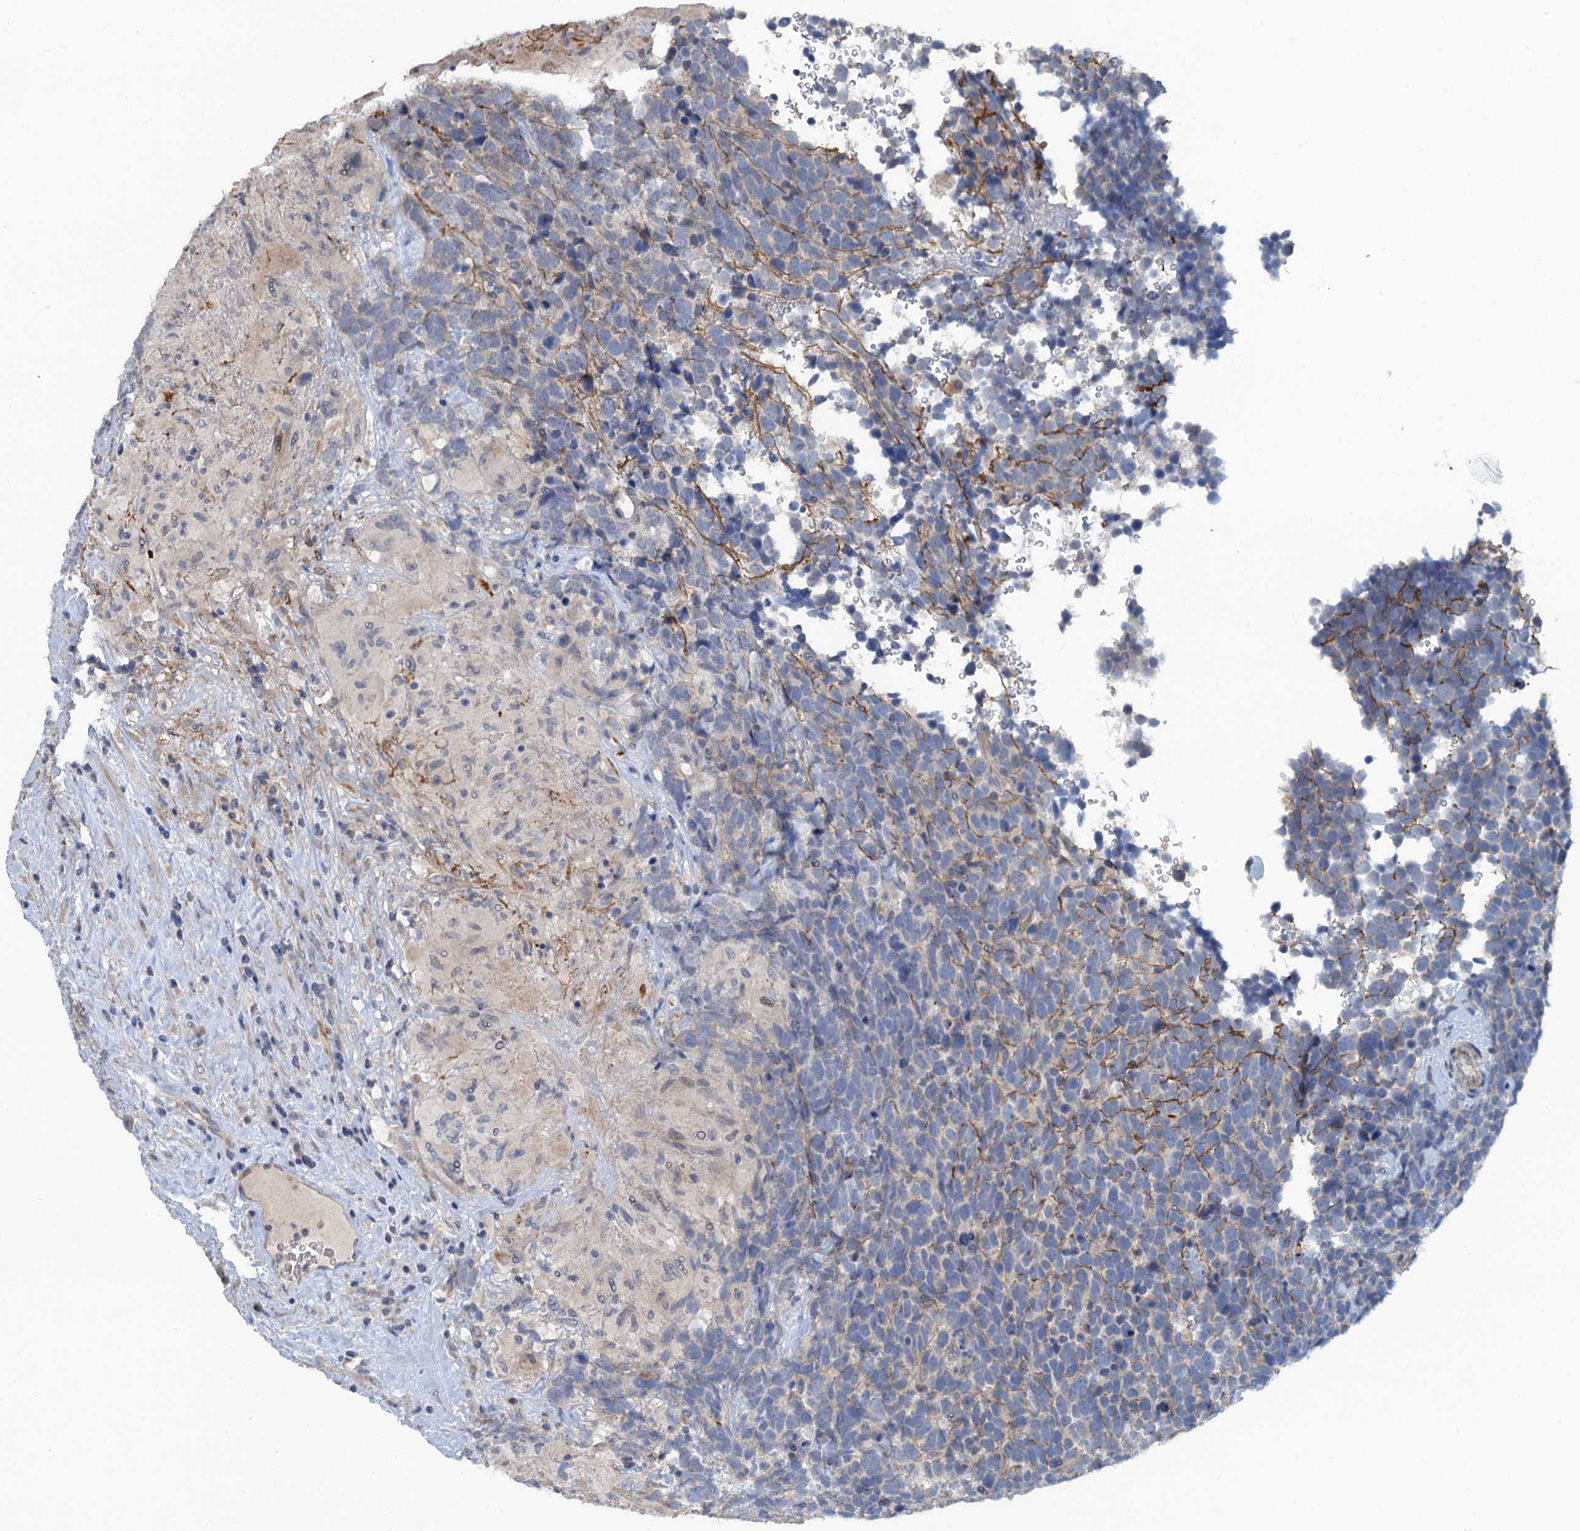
{"staining": {"intensity": "negative", "quantity": "none", "location": "none"}, "tissue": "urothelial cancer", "cell_type": "Tumor cells", "image_type": "cancer", "snomed": [{"axis": "morphology", "description": "Urothelial carcinoma, High grade"}, {"axis": "topography", "description": "Urinary bladder"}], "caption": "Human urothelial cancer stained for a protein using IHC displays no staining in tumor cells.", "gene": "MYO16", "patient": {"sex": "female", "age": 82}}